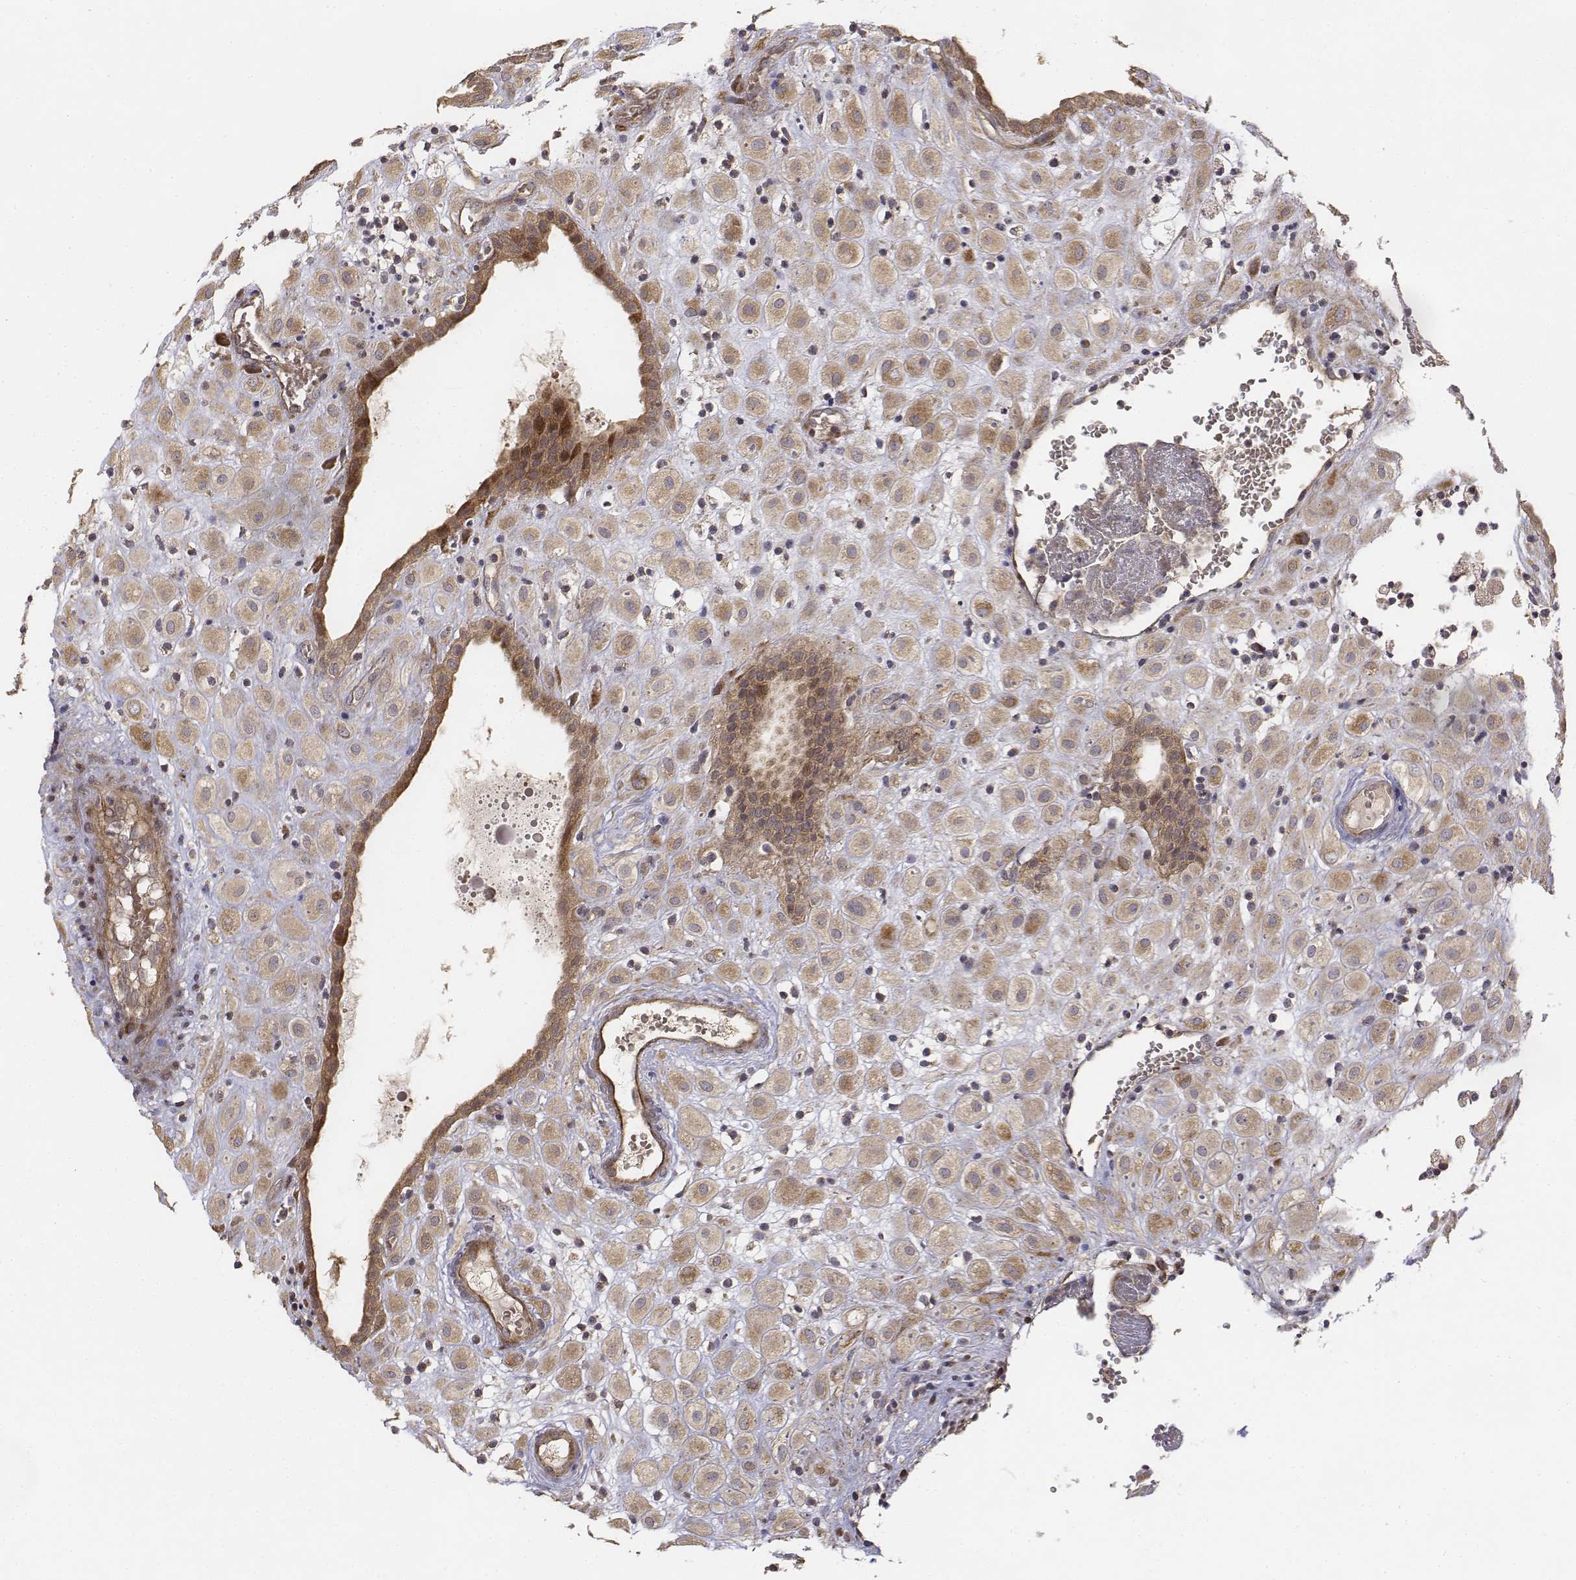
{"staining": {"intensity": "weak", "quantity": ">75%", "location": "cytoplasmic/membranous"}, "tissue": "placenta", "cell_type": "Decidual cells", "image_type": "normal", "snomed": [{"axis": "morphology", "description": "Normal tissue, NOS"}, {"axis": "topography", "description": "Placenta"}], "caption": "Protein analysis of benign placenta demonstrates weak cytoplasmic/membranous positivity in about >75% of decidual cells.", "gene": "FBXO21", "patient": {"sex": "female", "age": 24}}